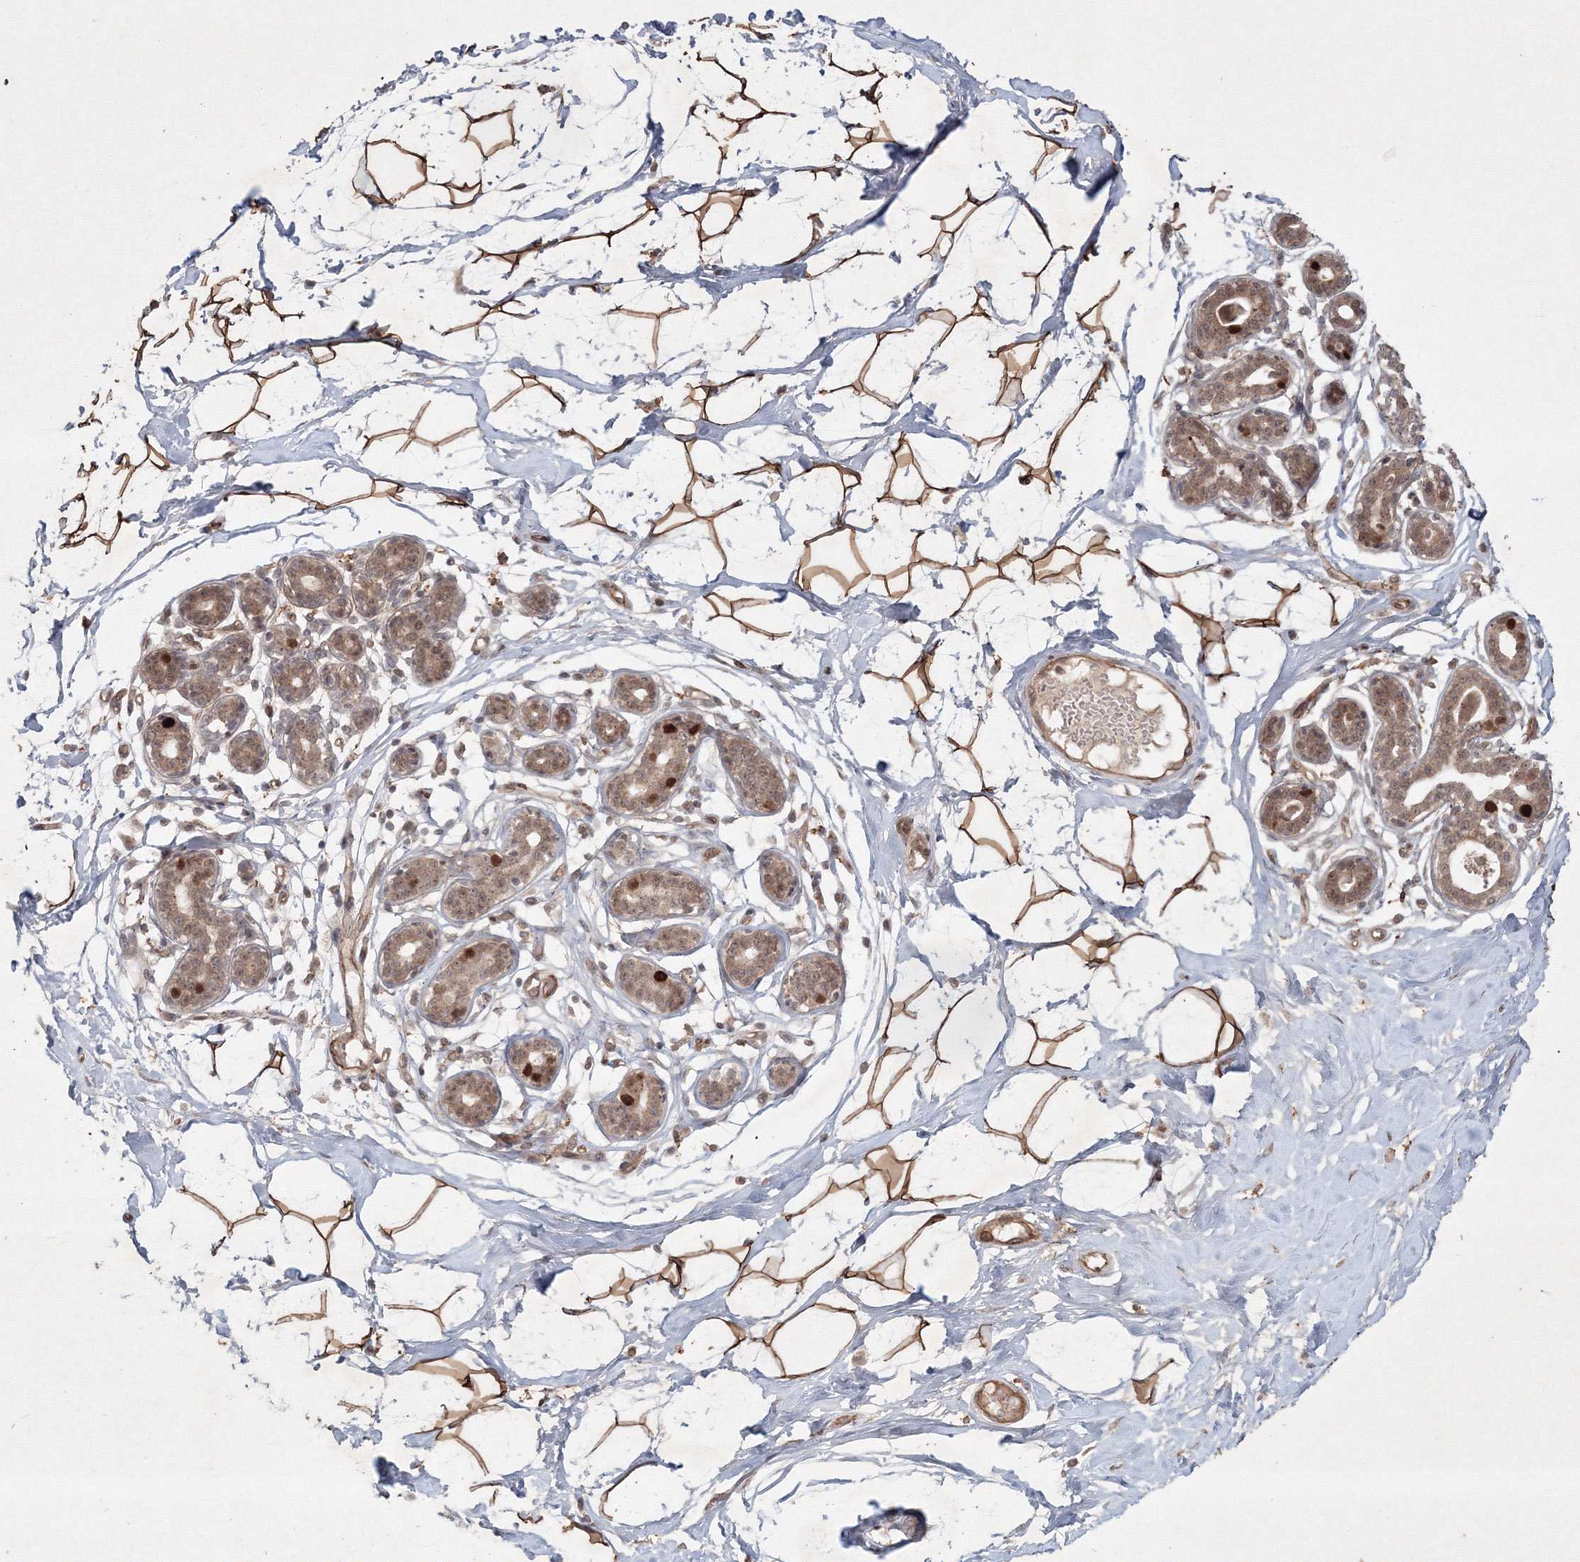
{"staining": {"intensity": "strong", "quantity": ">75%", "location": "cytoplasmic/membranous"}, "tissue": "breast", "cell_type": "Adipocytes", "image_type": "normal", "snomed": [{"axis": "morphology", "description": "Normal tissue, NOS"}, {"axis": "topography", "description": "Breast"}], "caption": "Strong cytoplasmic/membranous positivity is present in approximately >75% of adipocytes in unremarkable breast.", "gene": "KIF20A", "patient": {"sex": "female", "age": 23}}